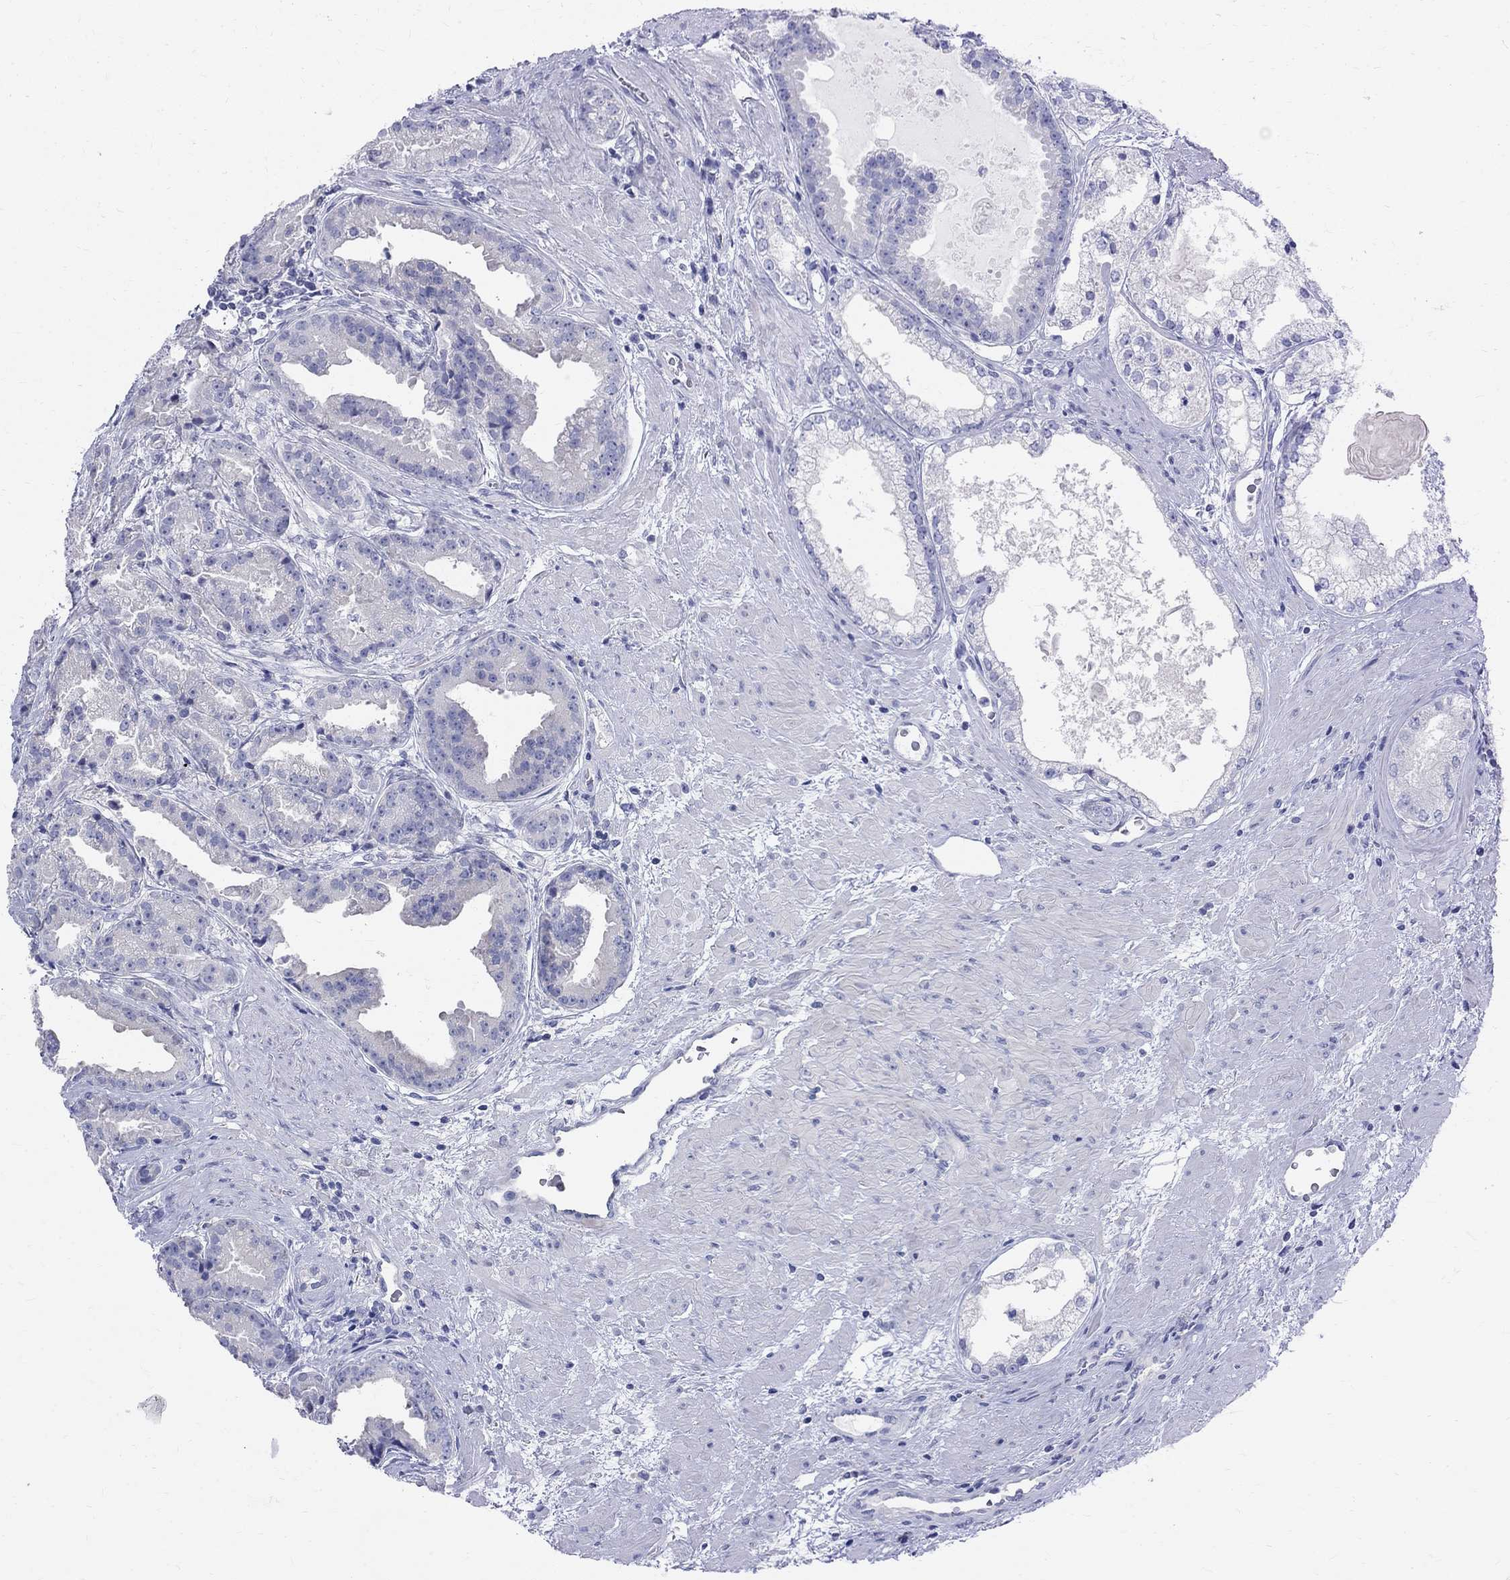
{"staining": {"intensity": "negative", "quantity": "none", "location": "none"}, "tissue": "prostate cancer", "cell_type": "Tumor cells", "image_type": "cancer", "snomed": [{"axis": "morphology", "description": "Adenocarcinoma, NOS"}, {"axis": "morphology", "description": "Adenocarcinoma, High grade"}, {"axis": "topography", "description": "Prostate"}], "caption": "IHC image of neoplastic tissue: prostate adenocarcinoma (high-grade) stained with DAB (3,3'-diaminobenzidine) shows no significant protein positivity in tumor cells.", "gene": "MAGEB6", "patient": {"sex": "male", "age": 64}}